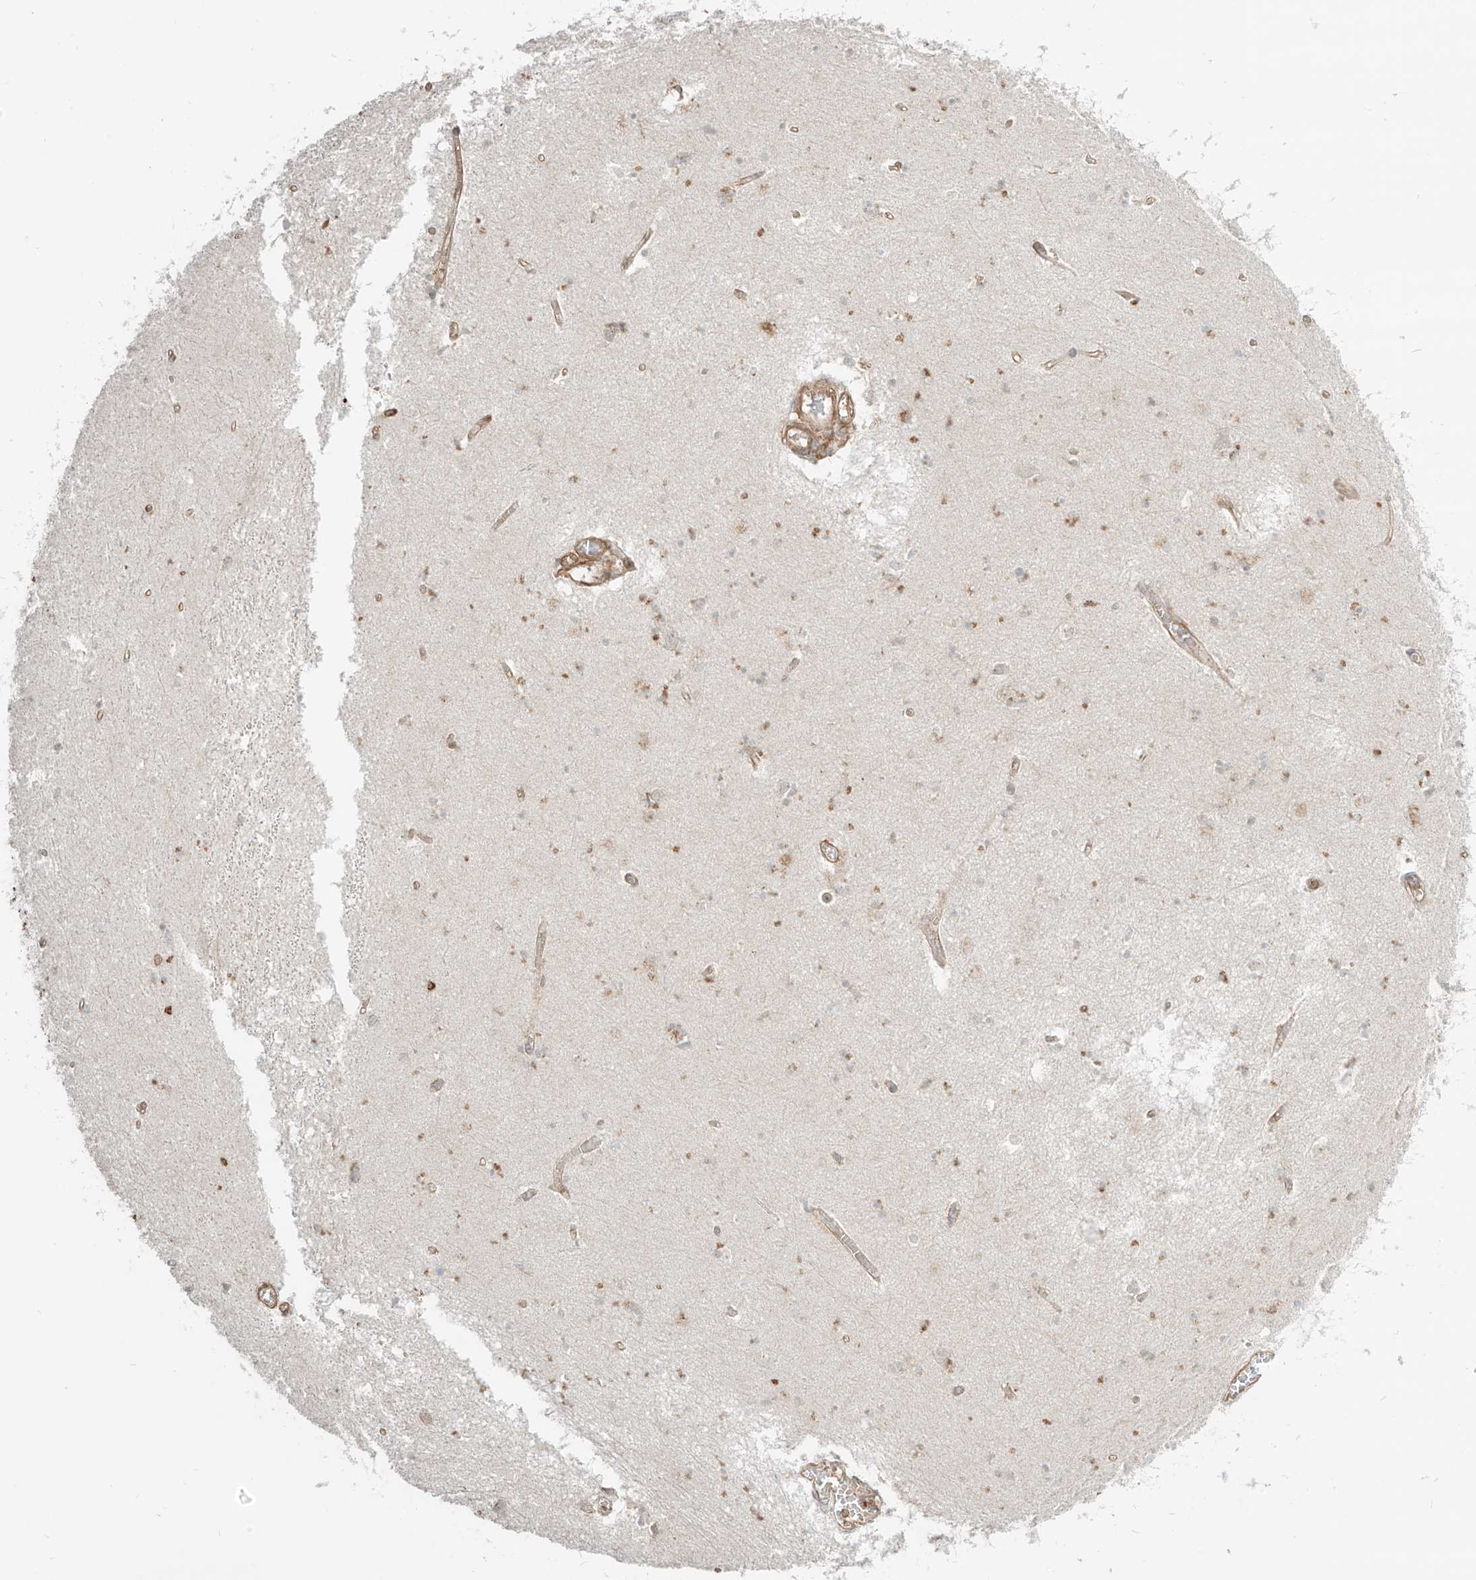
{"staining": {"intensity": "moderate", "quantity": "<25%", "location": "cytoplasmic/membranous"}, "tissue": "hippocampus", "cell_type": "Glial cells", "image_type": "normal", "snomed": [{"axis": "morphology", "description": "Normal tissue, NOS"}, {"axis": "topography", "description": "Hippocampus"}], "caption": "Human hippocampus stained with a brown dye exhibits moderate cytoplasmic/membranous positive expression in approximately <25% of glial cells.", "gene": "CCDC115", "patient": {"sex": "male", "age": 70}}